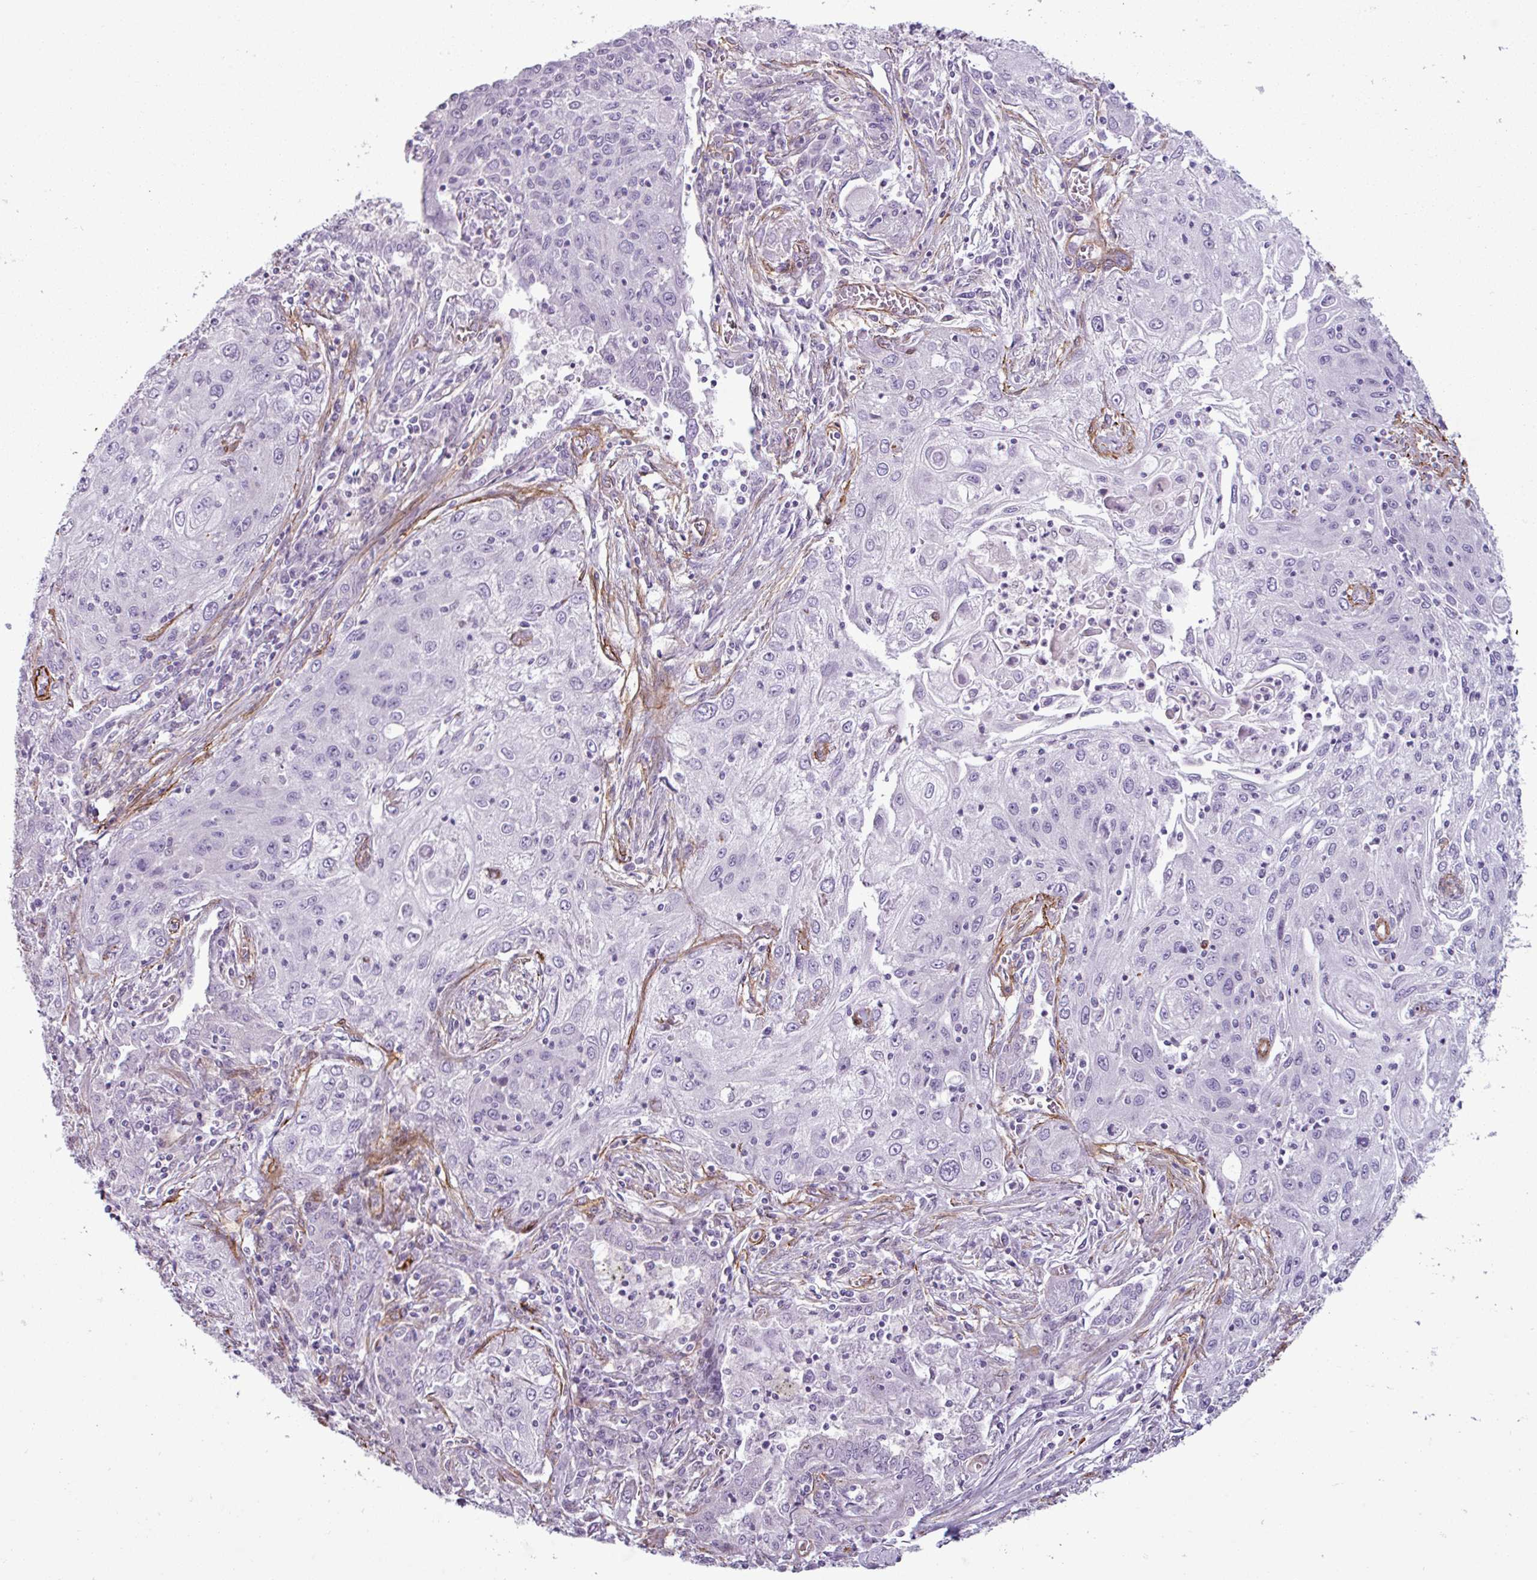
{"staining": {"intensity": "negative", "quantity": "none", "location": "none"}, "tissue": "lung cancer", "cell_type": "Tumor cells", "image_type": "cancer", "snomed": [{"axis": "morphology", "description": "Squamous cell carcinoma, NOS"}, {"axis": "topography", "description": "Lung"}], "caption": "IHC of human squamous cell carcinoma (lung) reveals no positivity in tumor cells.", "gene": "ATP10A", "patient": {"sex": "female", "age": 69}}